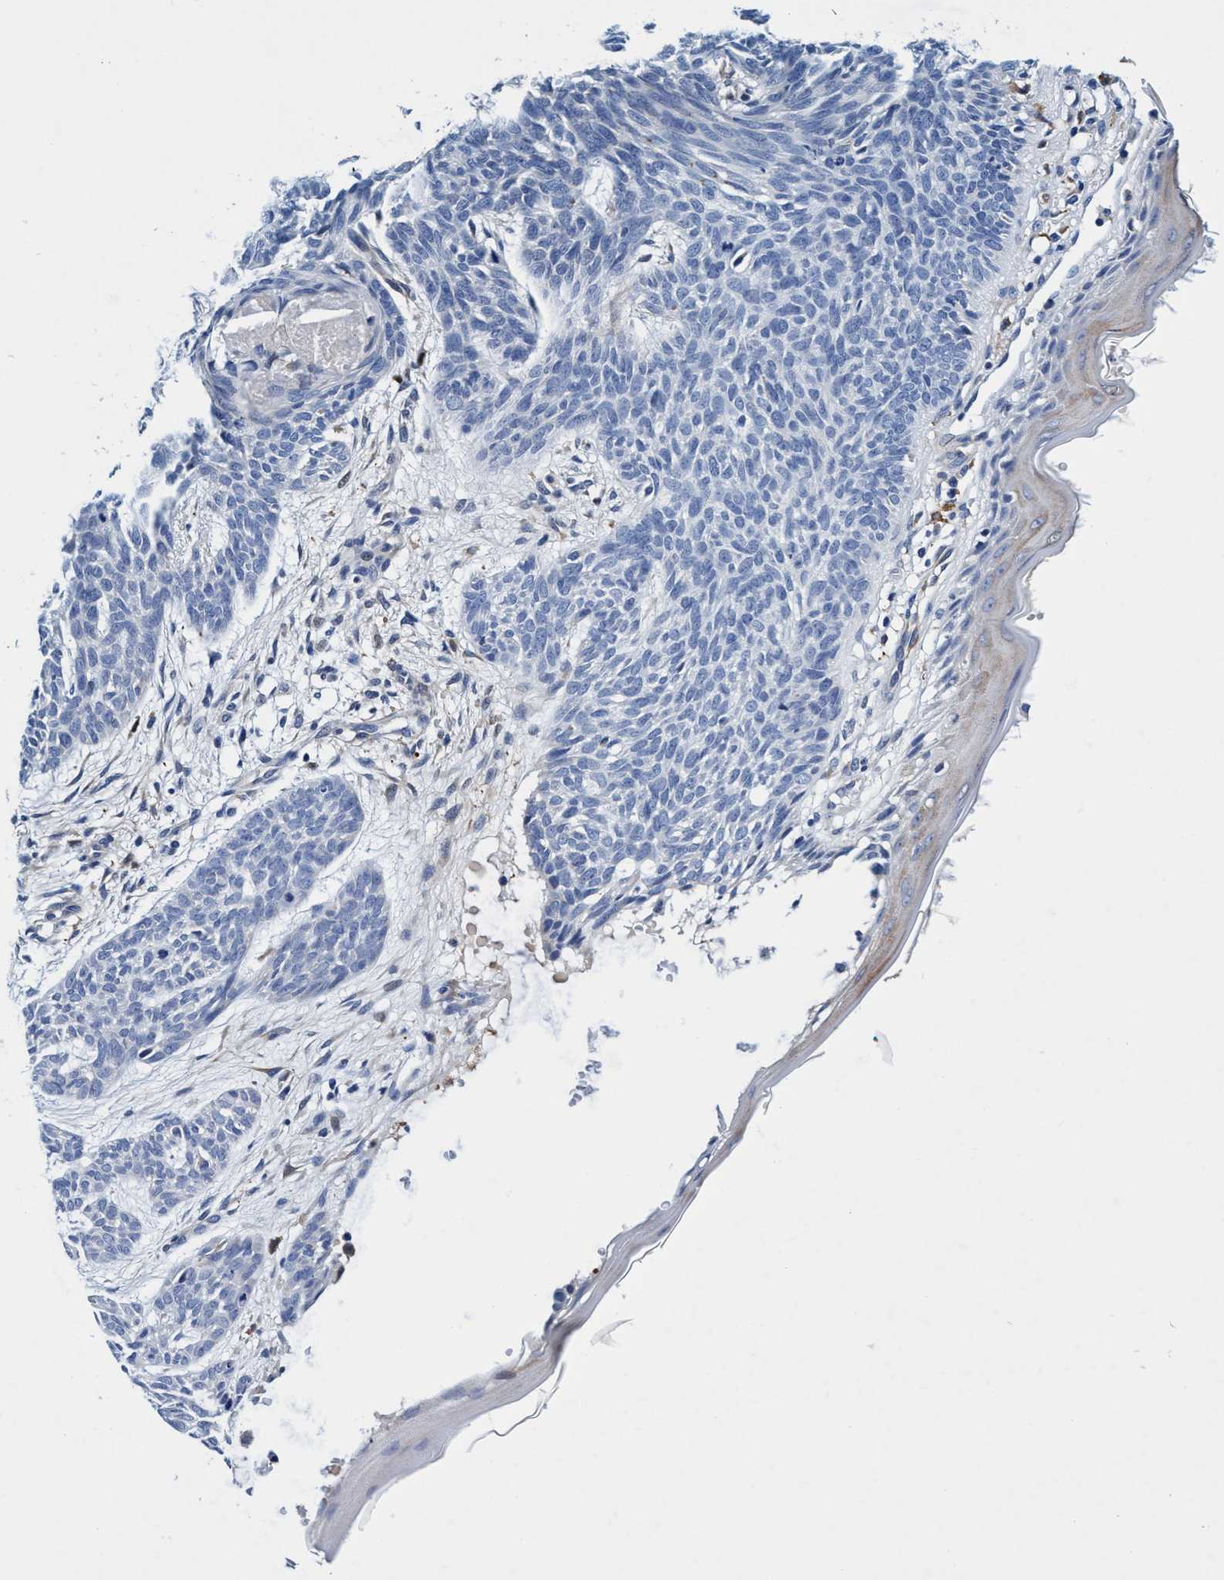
{"staining": {"intensity": "negative", "quantity": "none", "location": "none"}, "tissue": "skin cancer", "cell_type": "Tumor cells", "image_type": "cancer", "snomed": [{"axis": "morphology", "description": "Basal cell carcinoma"}, {"axis": "topography", "description": "Skin"}], "caption": "A micrograph of skin basal cell carcinoma stained for a protein reveals no brown staining in tumor cells. (Brightfield microscopy of DAB (3,3'-diaminobenzidine) immunohistochemistry (IHC) at high magnification).", "gene": "UBALD2", "patient": {"sex": "female", "age": 59}}